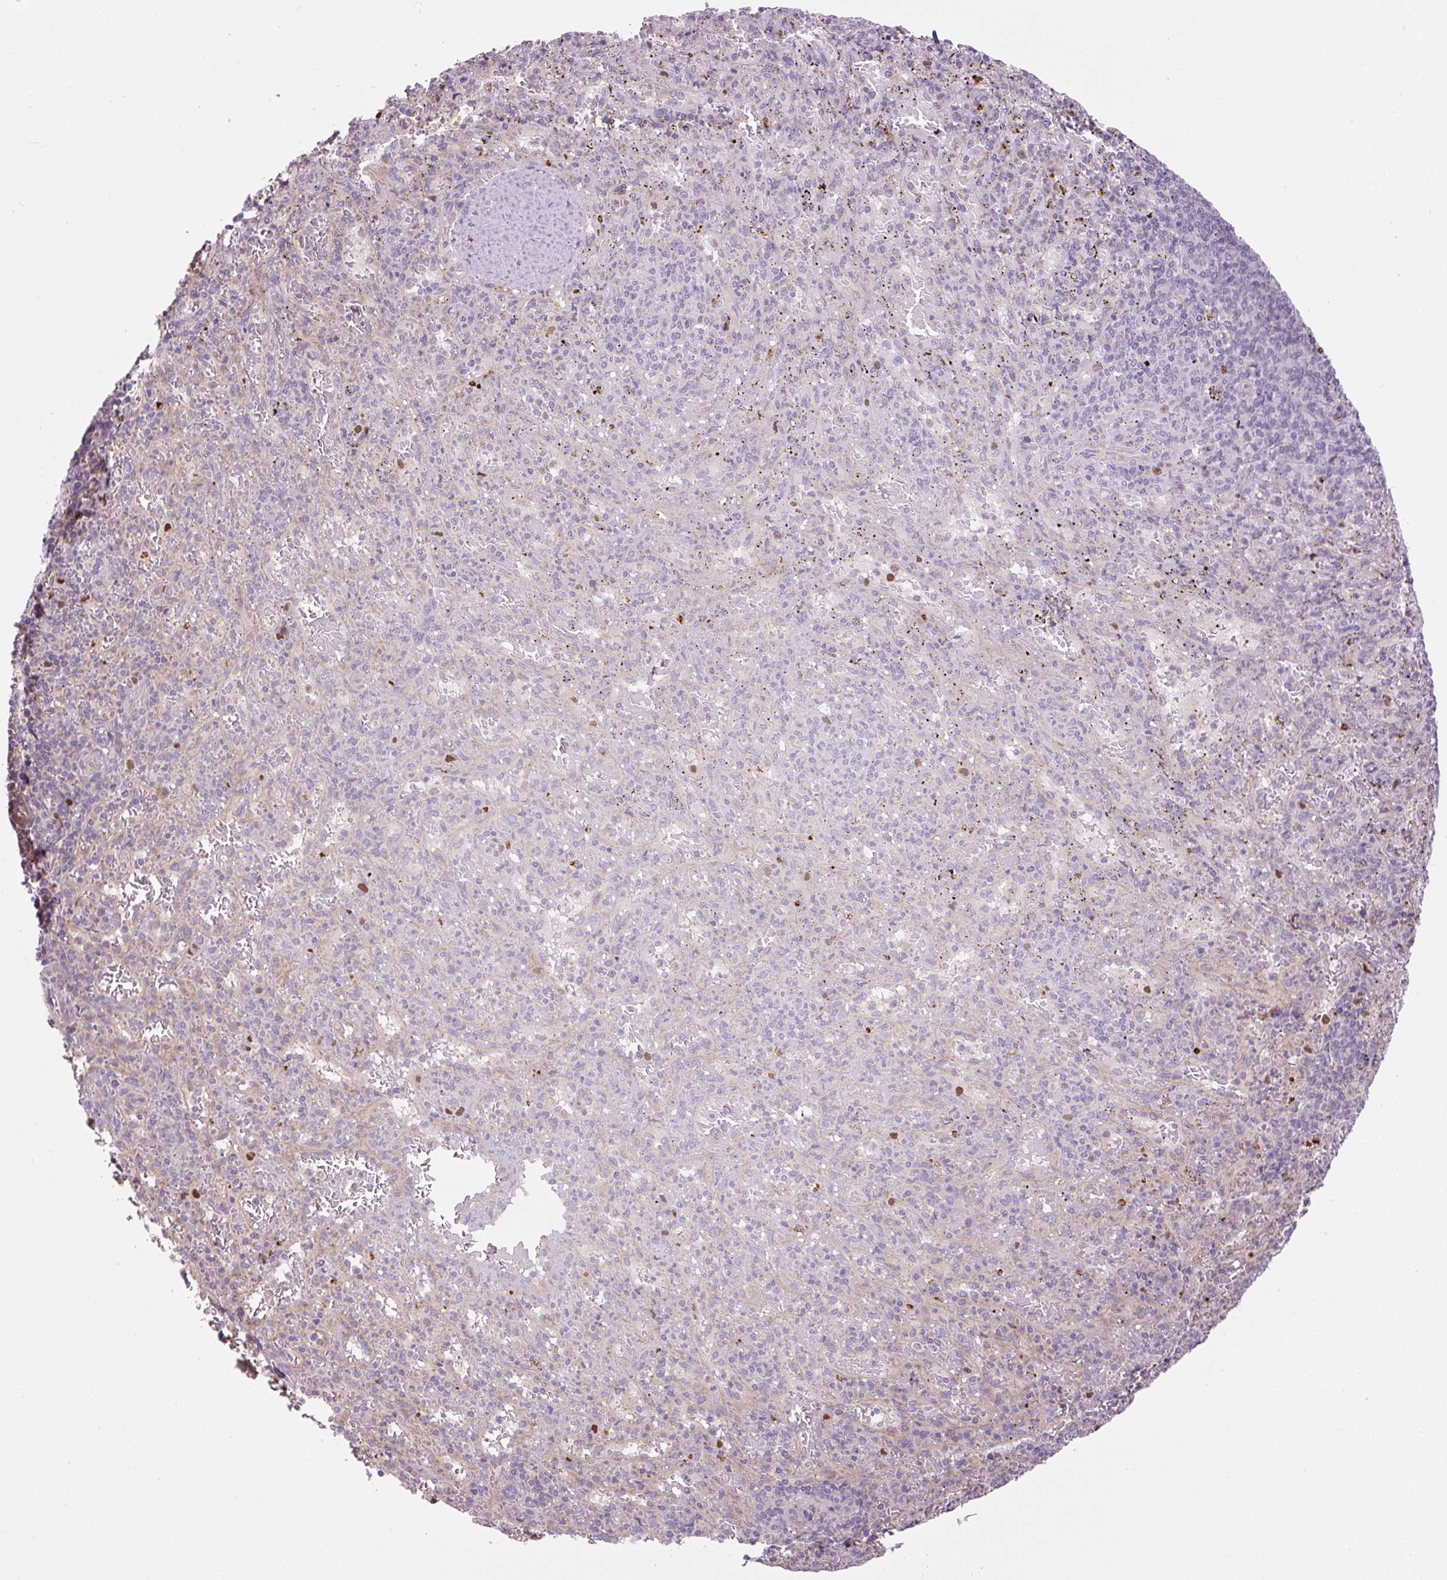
{"staining": {"intensity": "moderate", "quantity": "<25%", "location": "nuclear"}, "tissue": "spleen", "cell_type": "Cells in red pulp", "image_type": "normal", "snomed": [{"axis": "morphology", "description": "Normal tissue, NOS"}, {"axis": "topography", "description": "Spleen"}], "caption": "A high-resolution image shows IHC staining of benign spleen, which reveals moderate nuclear expression in approximately <25% of cells in red pulp. (DAB (3,3'-diaminobenzidine) = brown stain, brightfield microscopy at high magnification).", "gene": "KIFC1", "patient": {"sex": "male", "age": 57}}